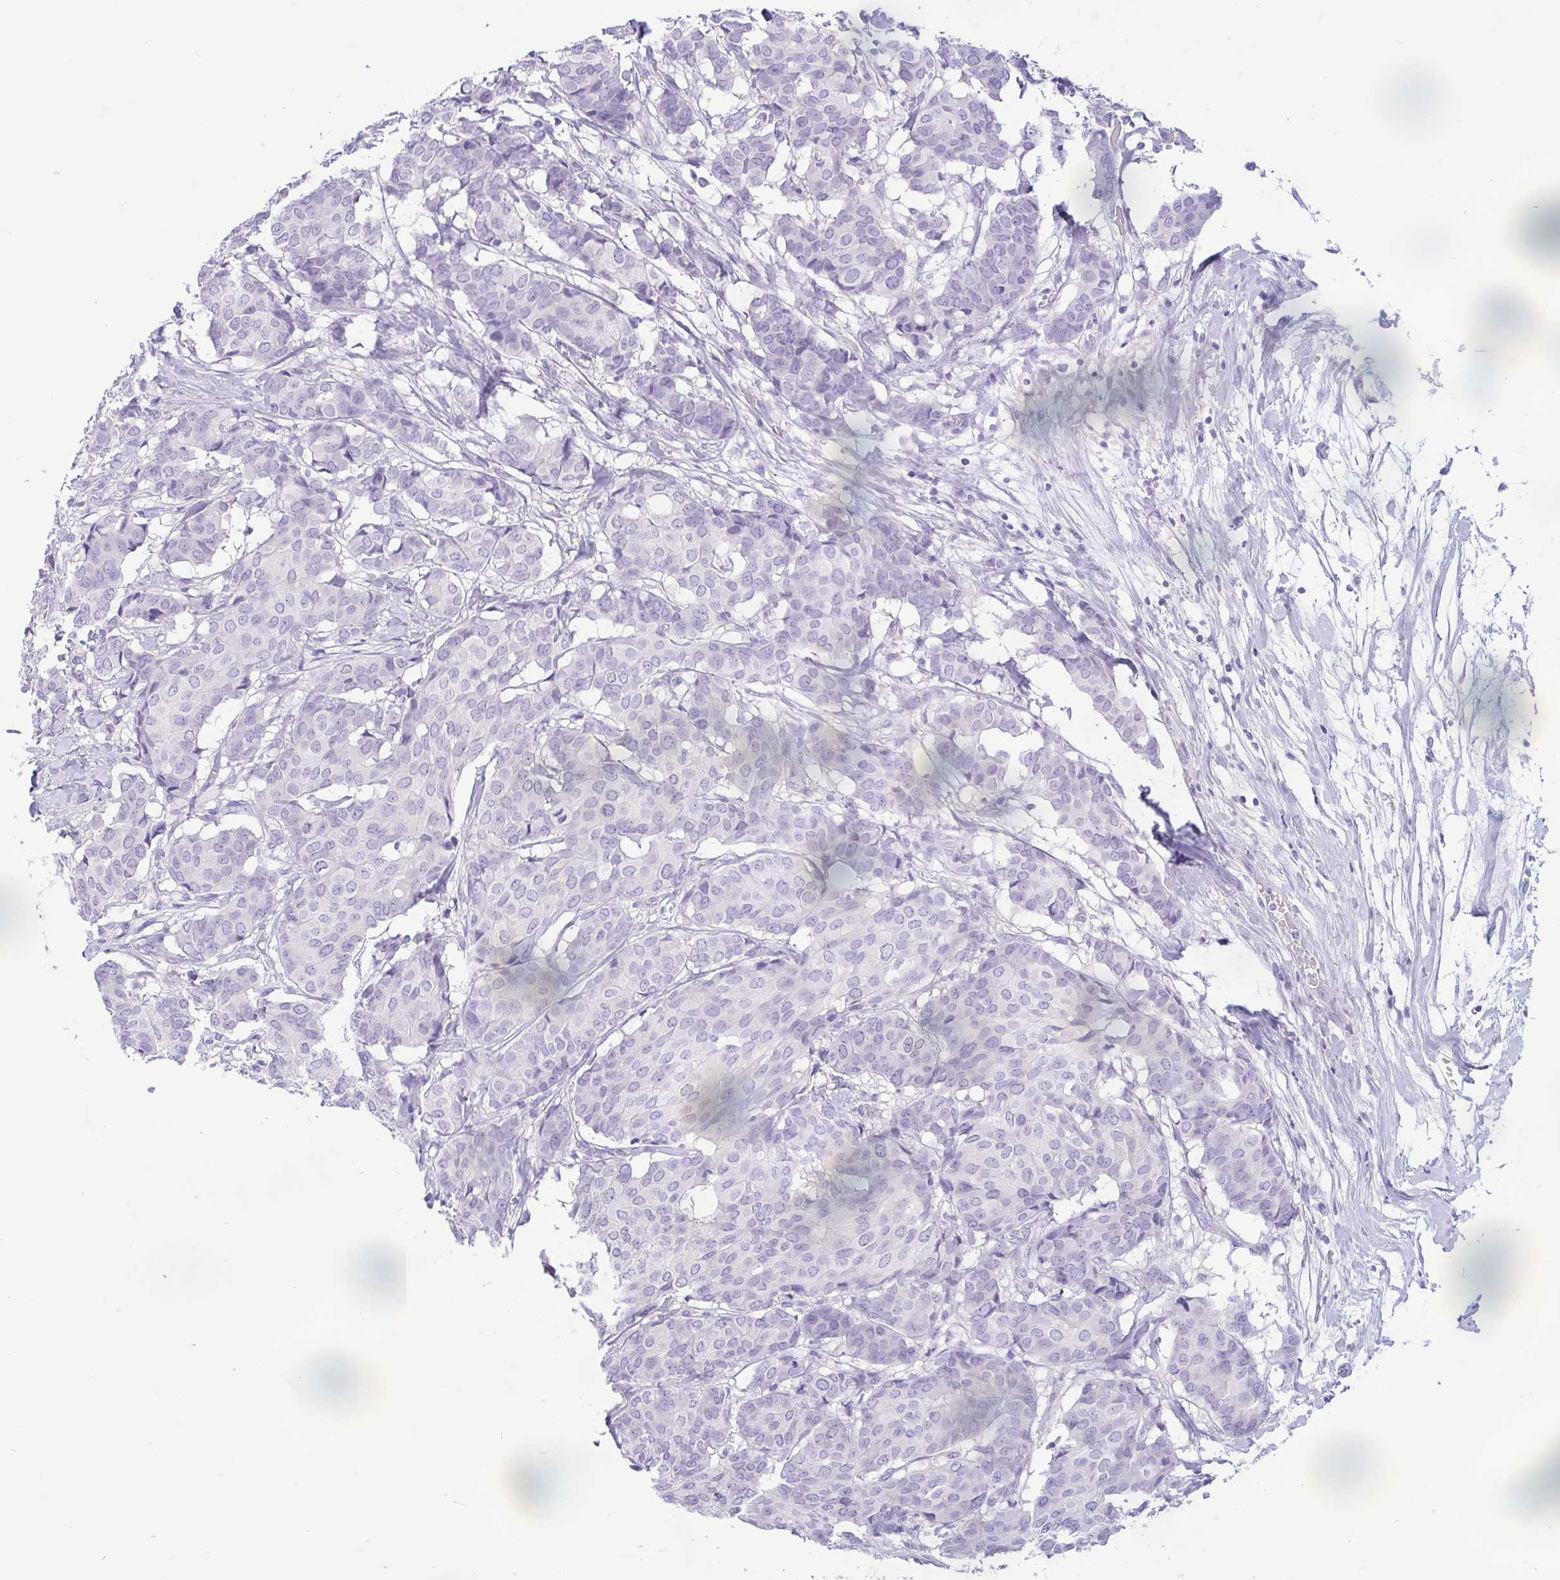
{"staining": {"intensity": "negative", "quantity": "none", "location": "none"}, "tissue": "breast cancer", "cell_type": "Tumor cells", "image_type": "cancer", "snomed": [{"axis": "morphology", "description": "Duct carcinoma"}, {"axis": "topography", "description": "Breast"}], "caption": "Breast cancer stained for a protein using immunohistochemistry exhibits no positivity tumor cells.", "gene": "ZNF319", "patient": {"sex": "female", "age": 75}}